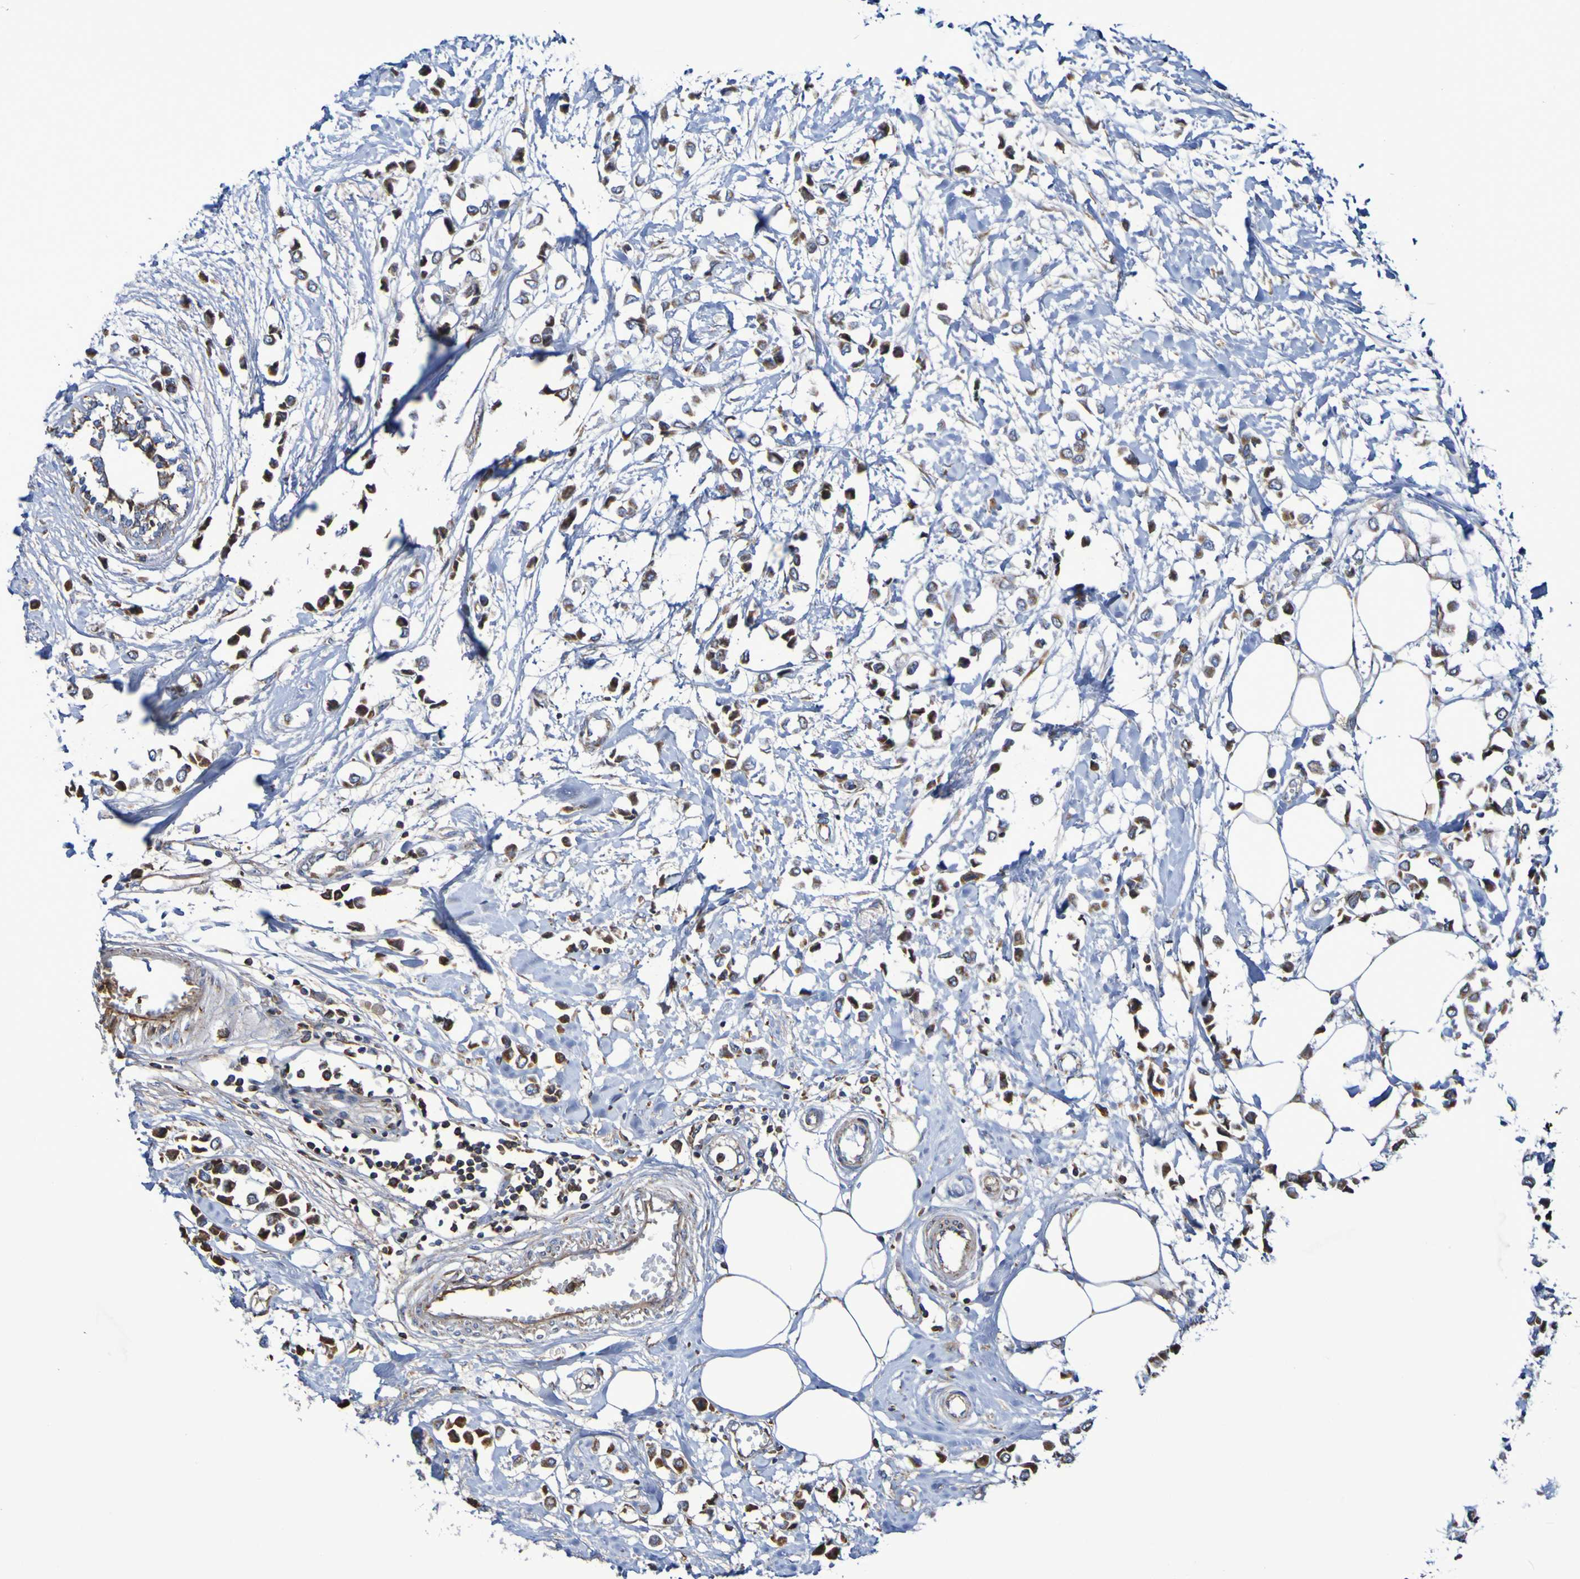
{"staining": {"intensity": "moderate", "quantity": ">75%", "location": "cytoplasmic/membranous"}, "tissue": "breast cancer", "cell_type": "Tumor cells", "image_type": "cancer", "snomed": [{"axis": "morphology", "description": "Lobular carcinoma"}, {"axis": "topography", "description": "Breast"}], "caption": "There is medium levels of moderate cytoplasmic/membranous positivity in tumor cells of lobular carcinoma (breast), as demonstrated by immunohistochemical staining (brown color).", "gene": "CNTN2", "patient": {"sex": "female", "age": 51}}